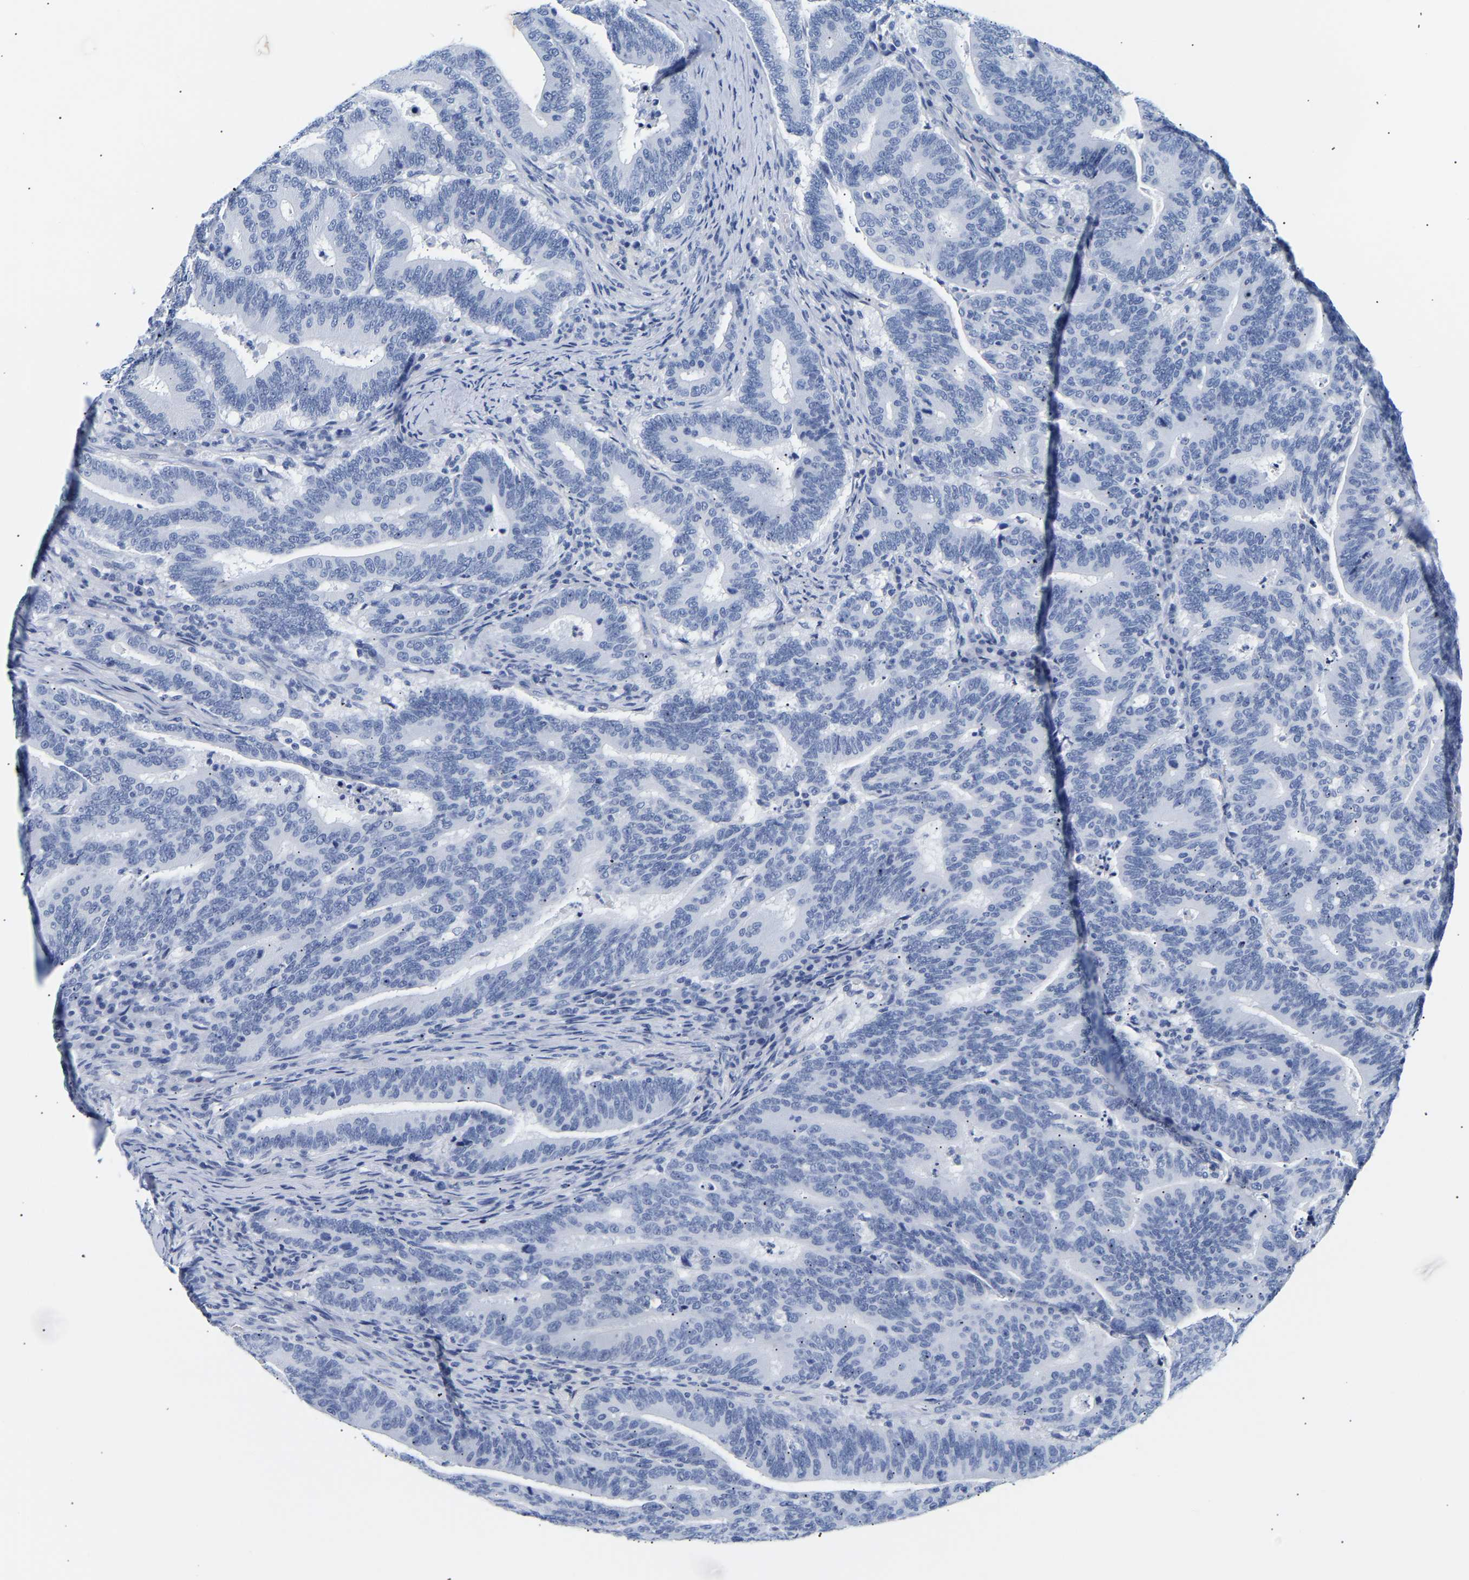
{"staining": {"intensity": "negative", "quantity": "none", "location": "none"}, "tissue": "colorectal cancer", "cell_type": "Tumor cells", "image_type": "cancer", "snomed": [{"axis": "morphology", "description": "Adenocarcinoma, NOS"}, {"axis": "topography", "description": "Colon"}], "caption": "This is an immunohistochemistry (IHC) photomicrograph of human adenocarcinoma (colorectal). There is no positivity in tumor cells.", "gene": "SPINK2", "patient": {"sex": "female", "age": 66}}